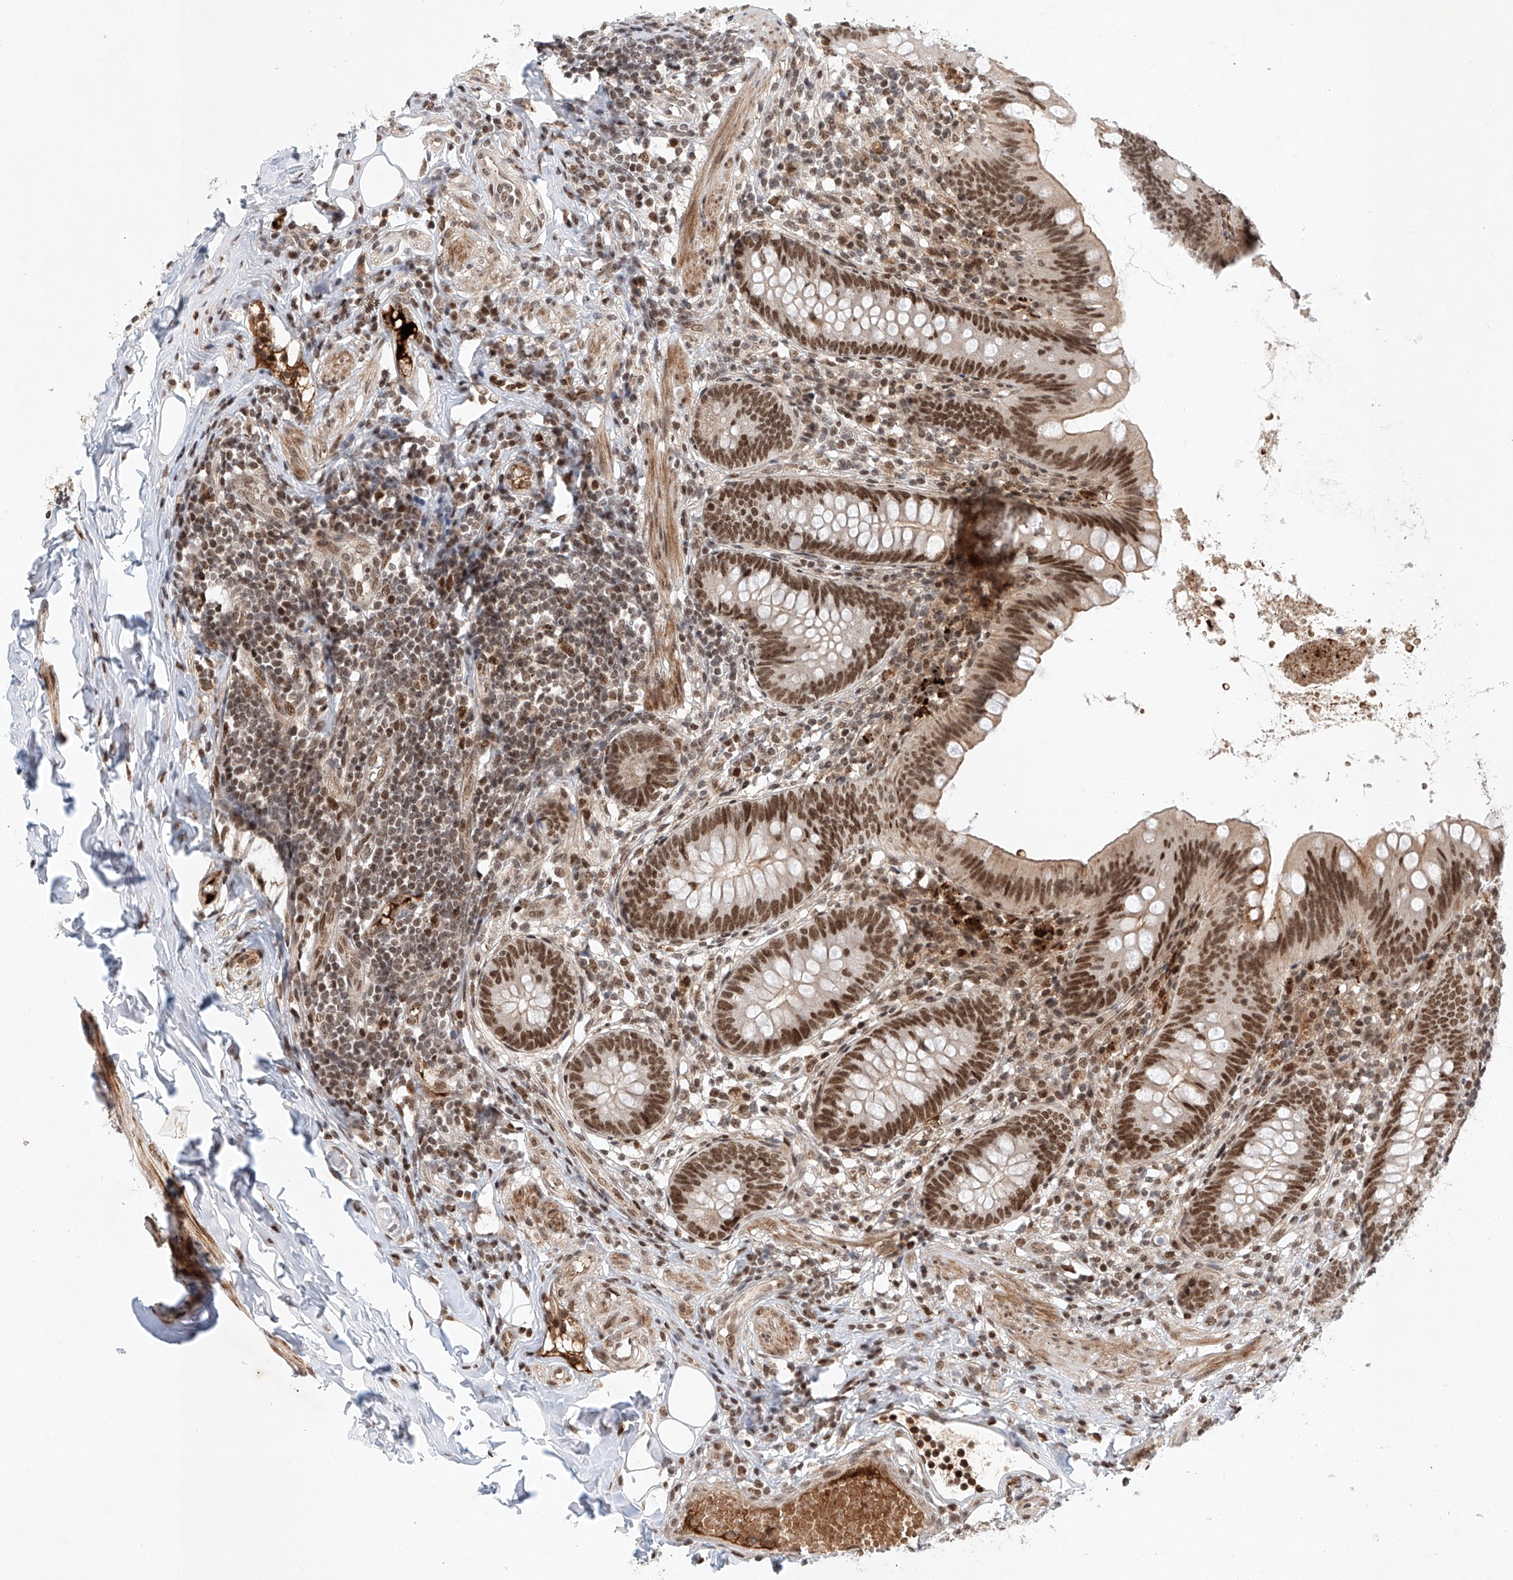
{"staining": {"intensity": "moderate", "quantity": ">75%", "location": "nuclear"}, "tissue": "appendix", "cell_type": "Glandular cells", "image_type": "normal", "snomed": [{"axis": "morphology", "description": "Normal tissue, NOS"}, {"axis": "topography", "description": "Appendix"}], "caption": "This image reveals immunohistochemistry (IHC) staining of benign appendix, with medium moderate nuclear staining in approximately >75% of glandular cells.", "gene": "ZNF470", "patient": {"sex": "female", "age": 62}}